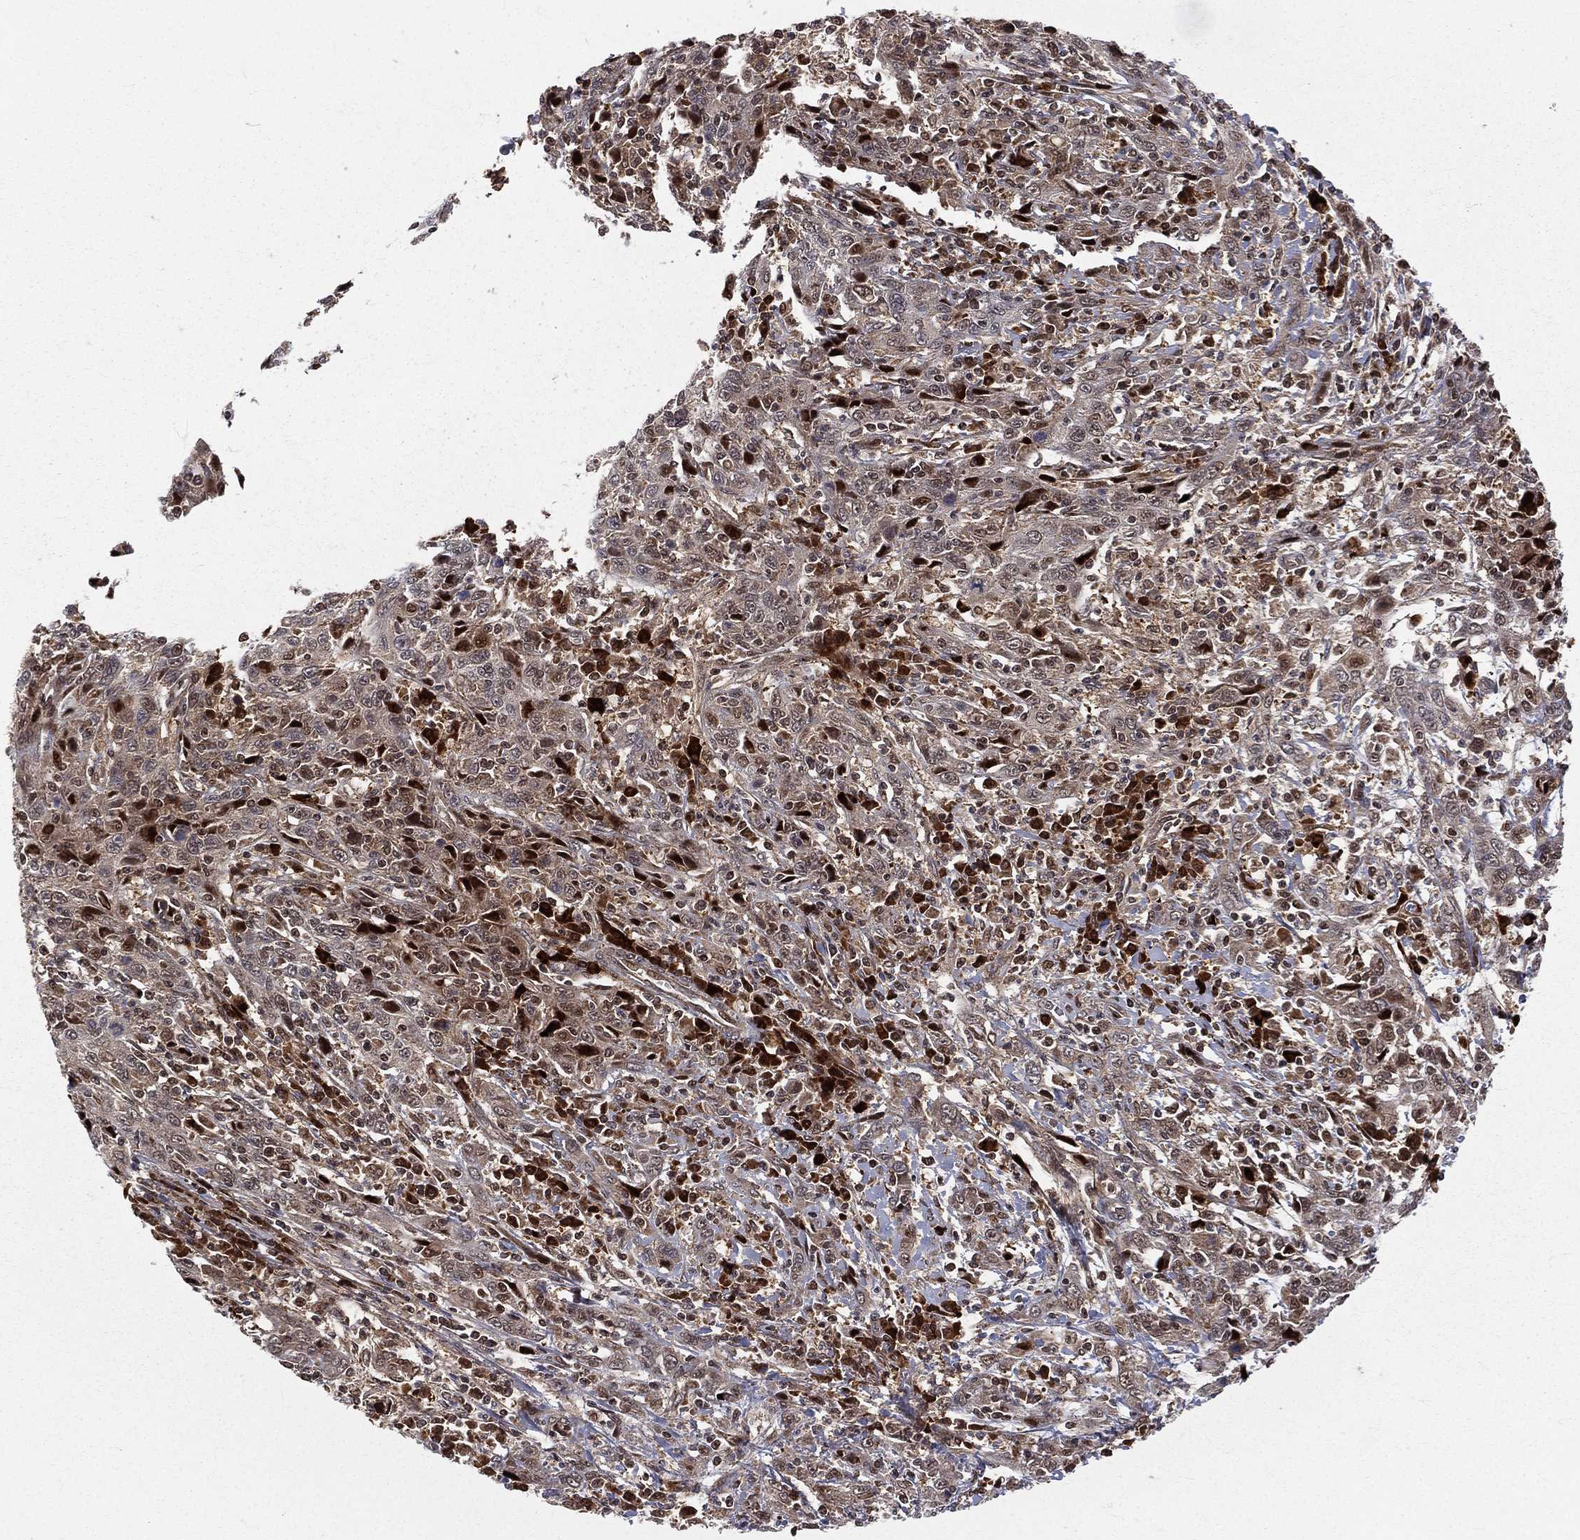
{"staining": {"intensity": "strong", "quantity": "<25%", "location": "cytoplasmic/membranous,nuclear"}, "tissue": "cervical cancer", "cell_type": "Tumor cells", "image_type": "cancer", "snomed": [{"axis": "morphology", "description": "Squamous cell carcinoma, NOS"}, {"axis": "topography", "description": "Cervix"}], "caption": "Cervical cancer stained for a protein shows strong cytoplasmic/membranous and nuclear positivity in tumor cells. The staining is performed using DAB (3,3'-diaminobenzidine) brown chromogen to label protein expression. The nuclei are counter-stained blue using hematoxylin.", "gene": "MDM2", "patient": {"sex": "female", "age": 46}}